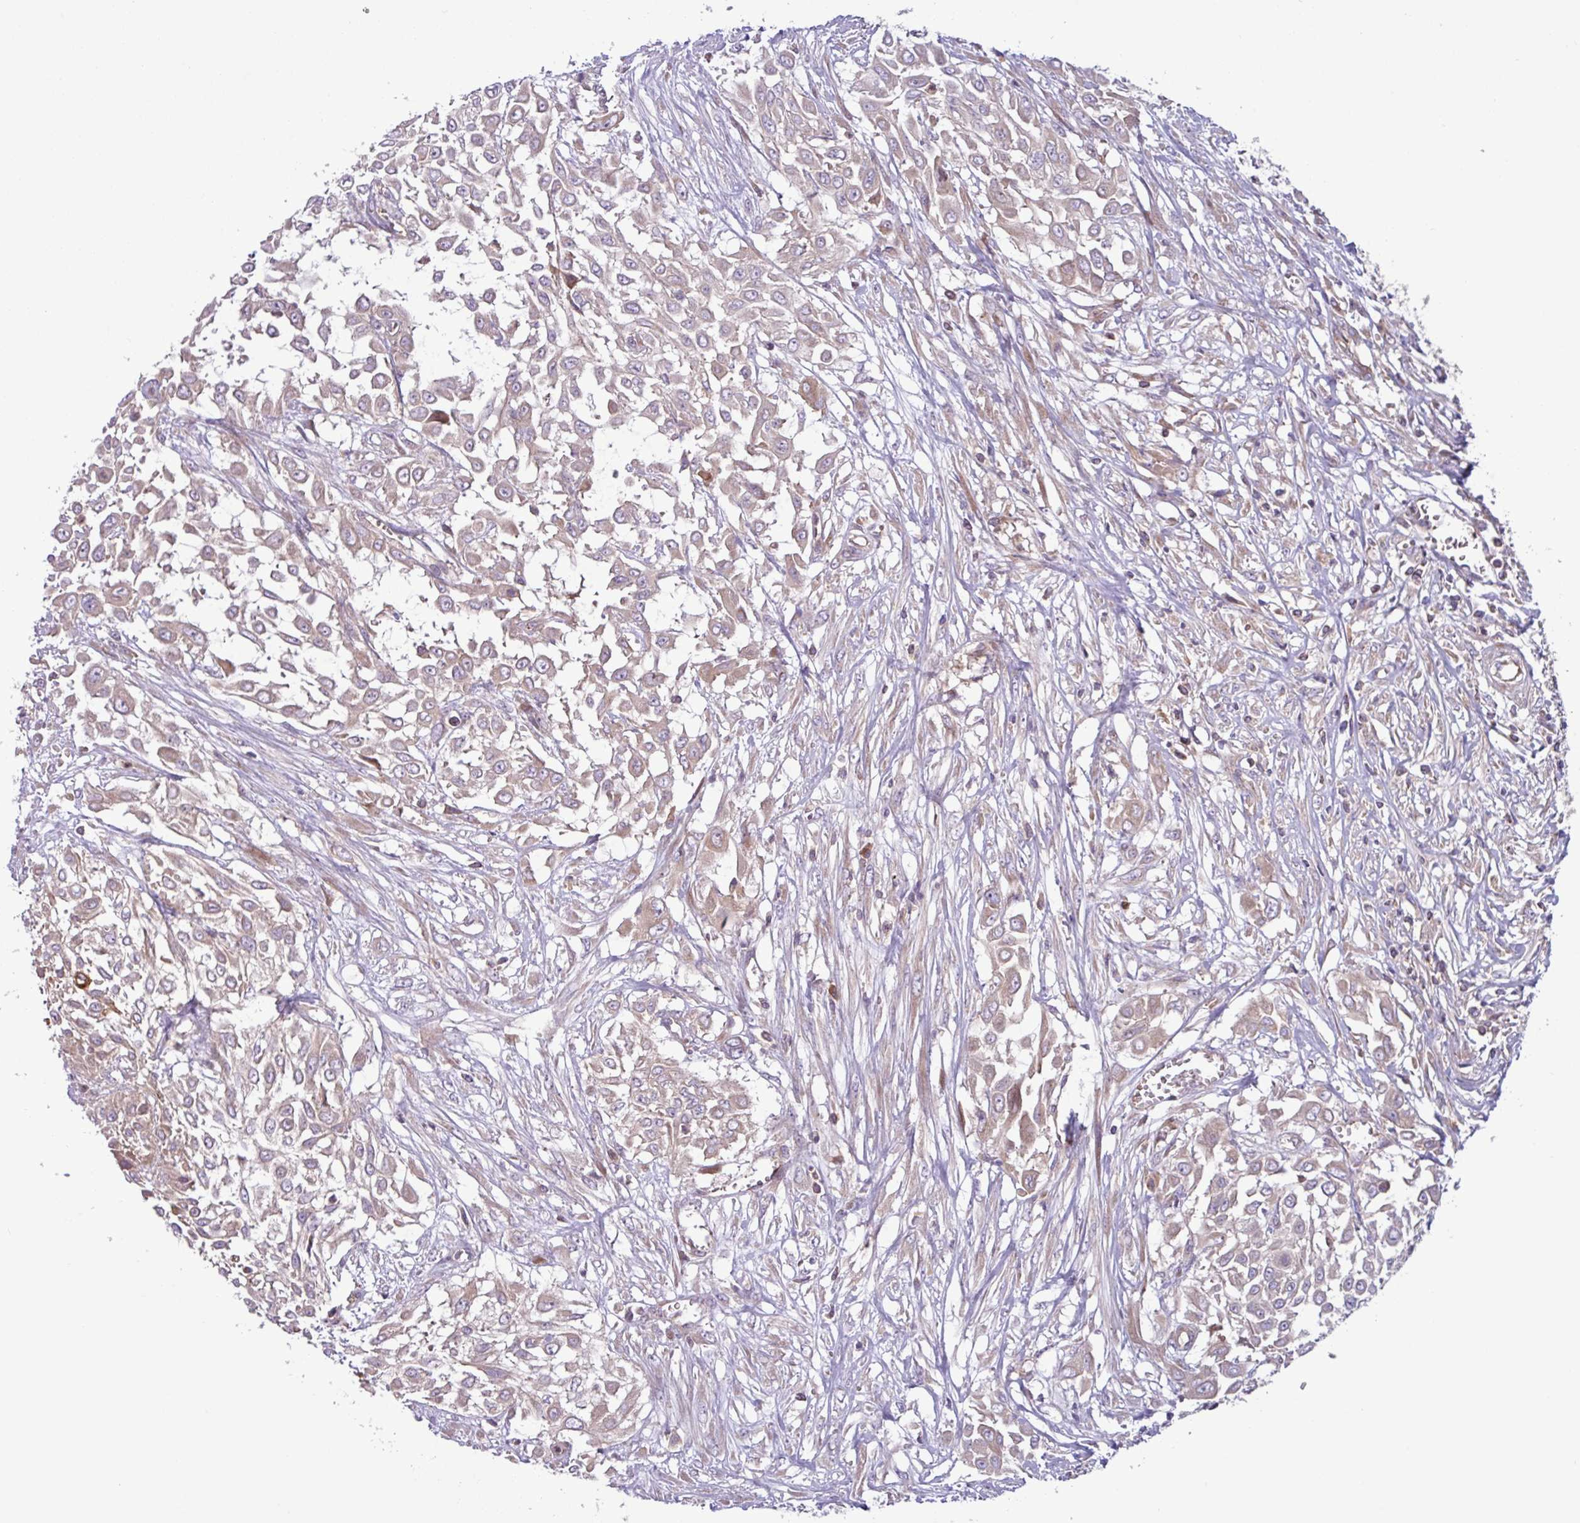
{"staining": {"intensity": "weak", "quantity": "<25%", "location": "cytoplasmic/membranous"}, "tissue": "urothelial cancer", "cell_type": "Tumor cells", "image_type": "cancer", "snomed": [{"axis": "morphology", "description": "Urothelial carcinoma, High grade"}, {"axis": "topography", "description": "Urinary bladder"}], "caption": "High power microscopy micrograph of an IHC histopathology image of urothelial cancer, revealing no significant positivity in tumor cells. (DAB immunohistochemistry, high magnification).", "gene": "RAB19", "patient": {"sex": "male", "age": 57}}